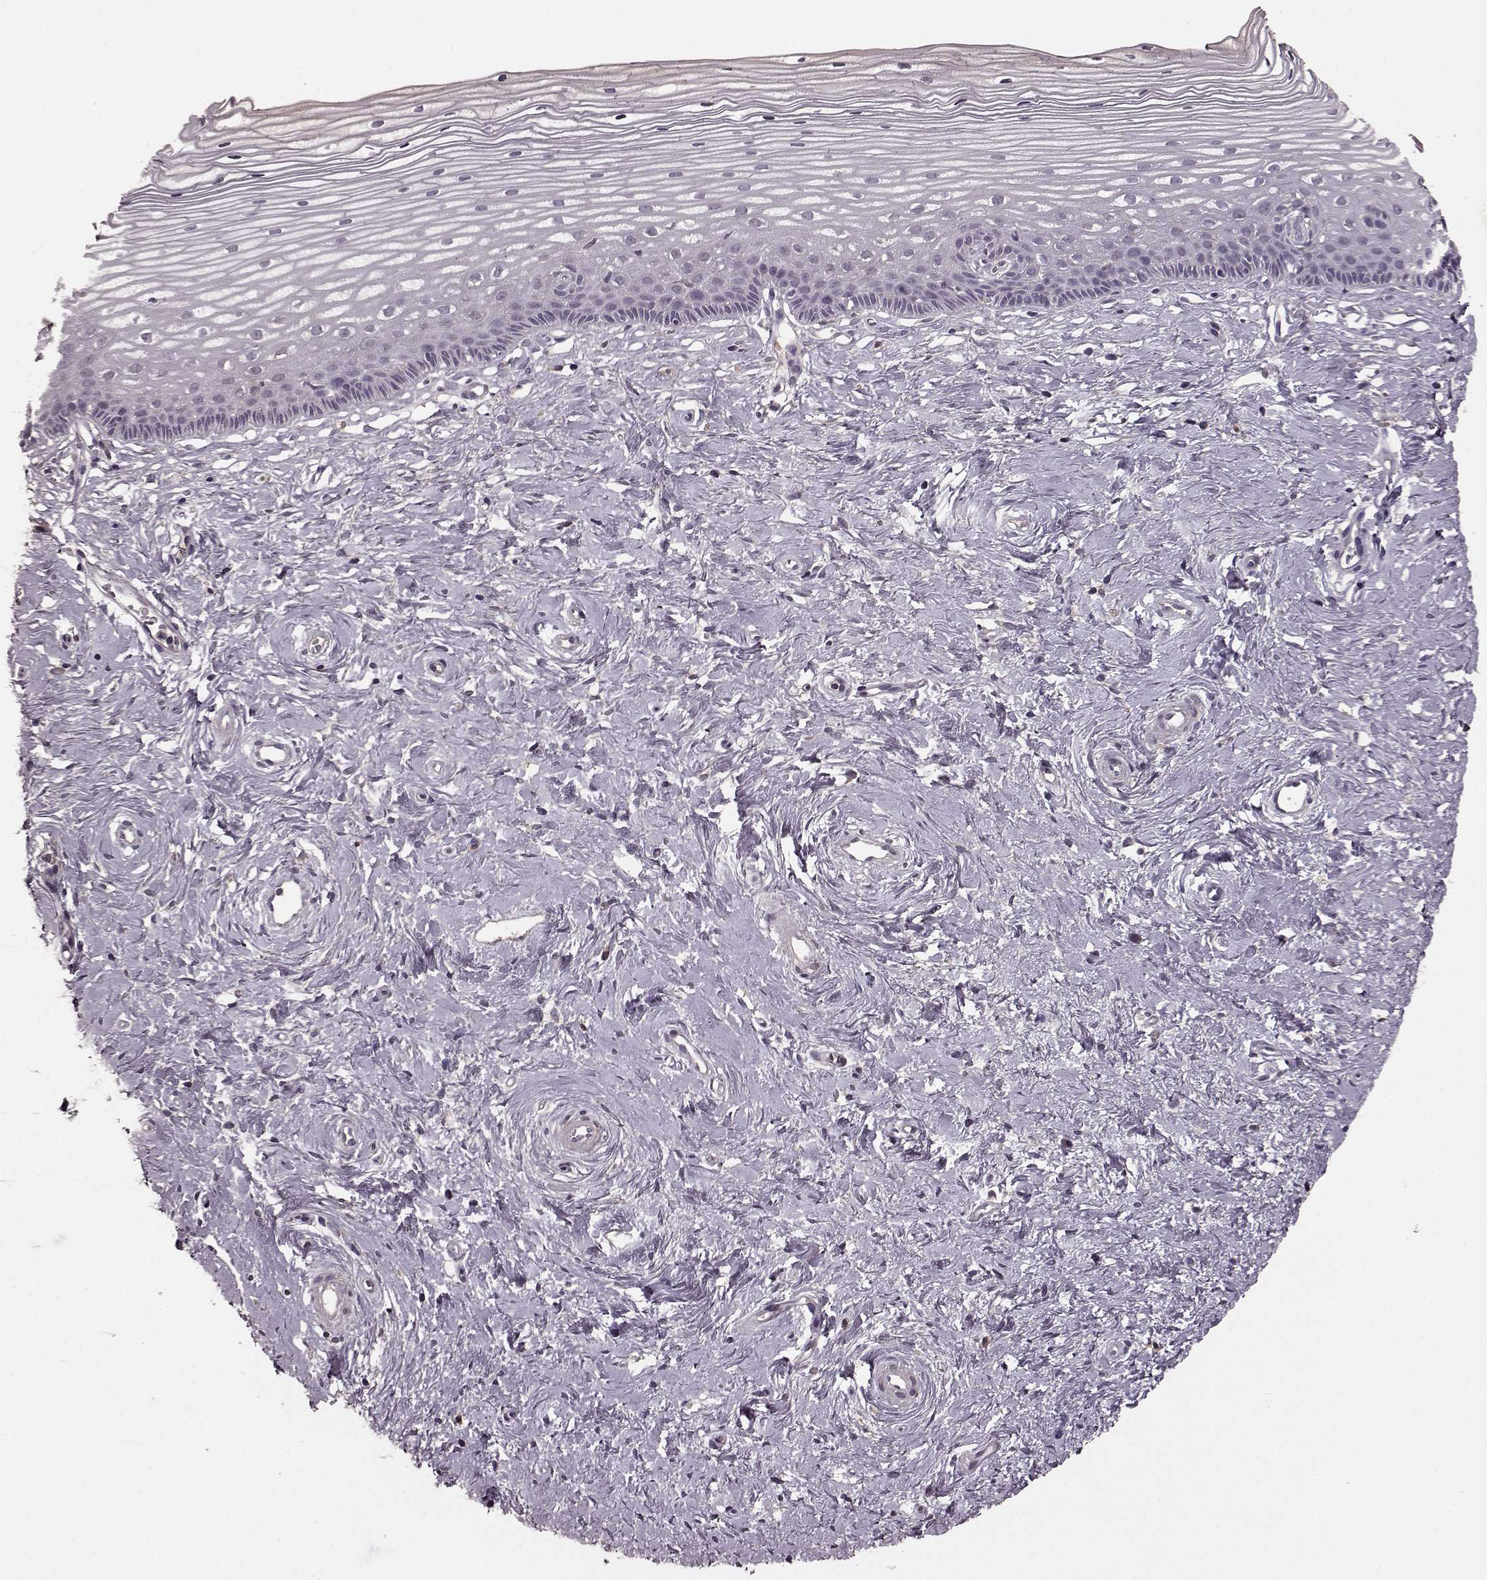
{"staining": {"intensity": "negative", "quantity": "none", "location": "none"}, "tissue": "cervix", "cell_type": "Glandular cells", "image_type": "normal", "snomed": [{"axis": "morphology", "description": "Normal tissue, NOS"}, {"axis": "topography", "description": "Cervix"}], "caption": "This is an IHC image of unremarkable human cervix. There is no staining in glandular cells.", "gene": "FRRS1L", "patient": {"sex": "female", "age": 40}}